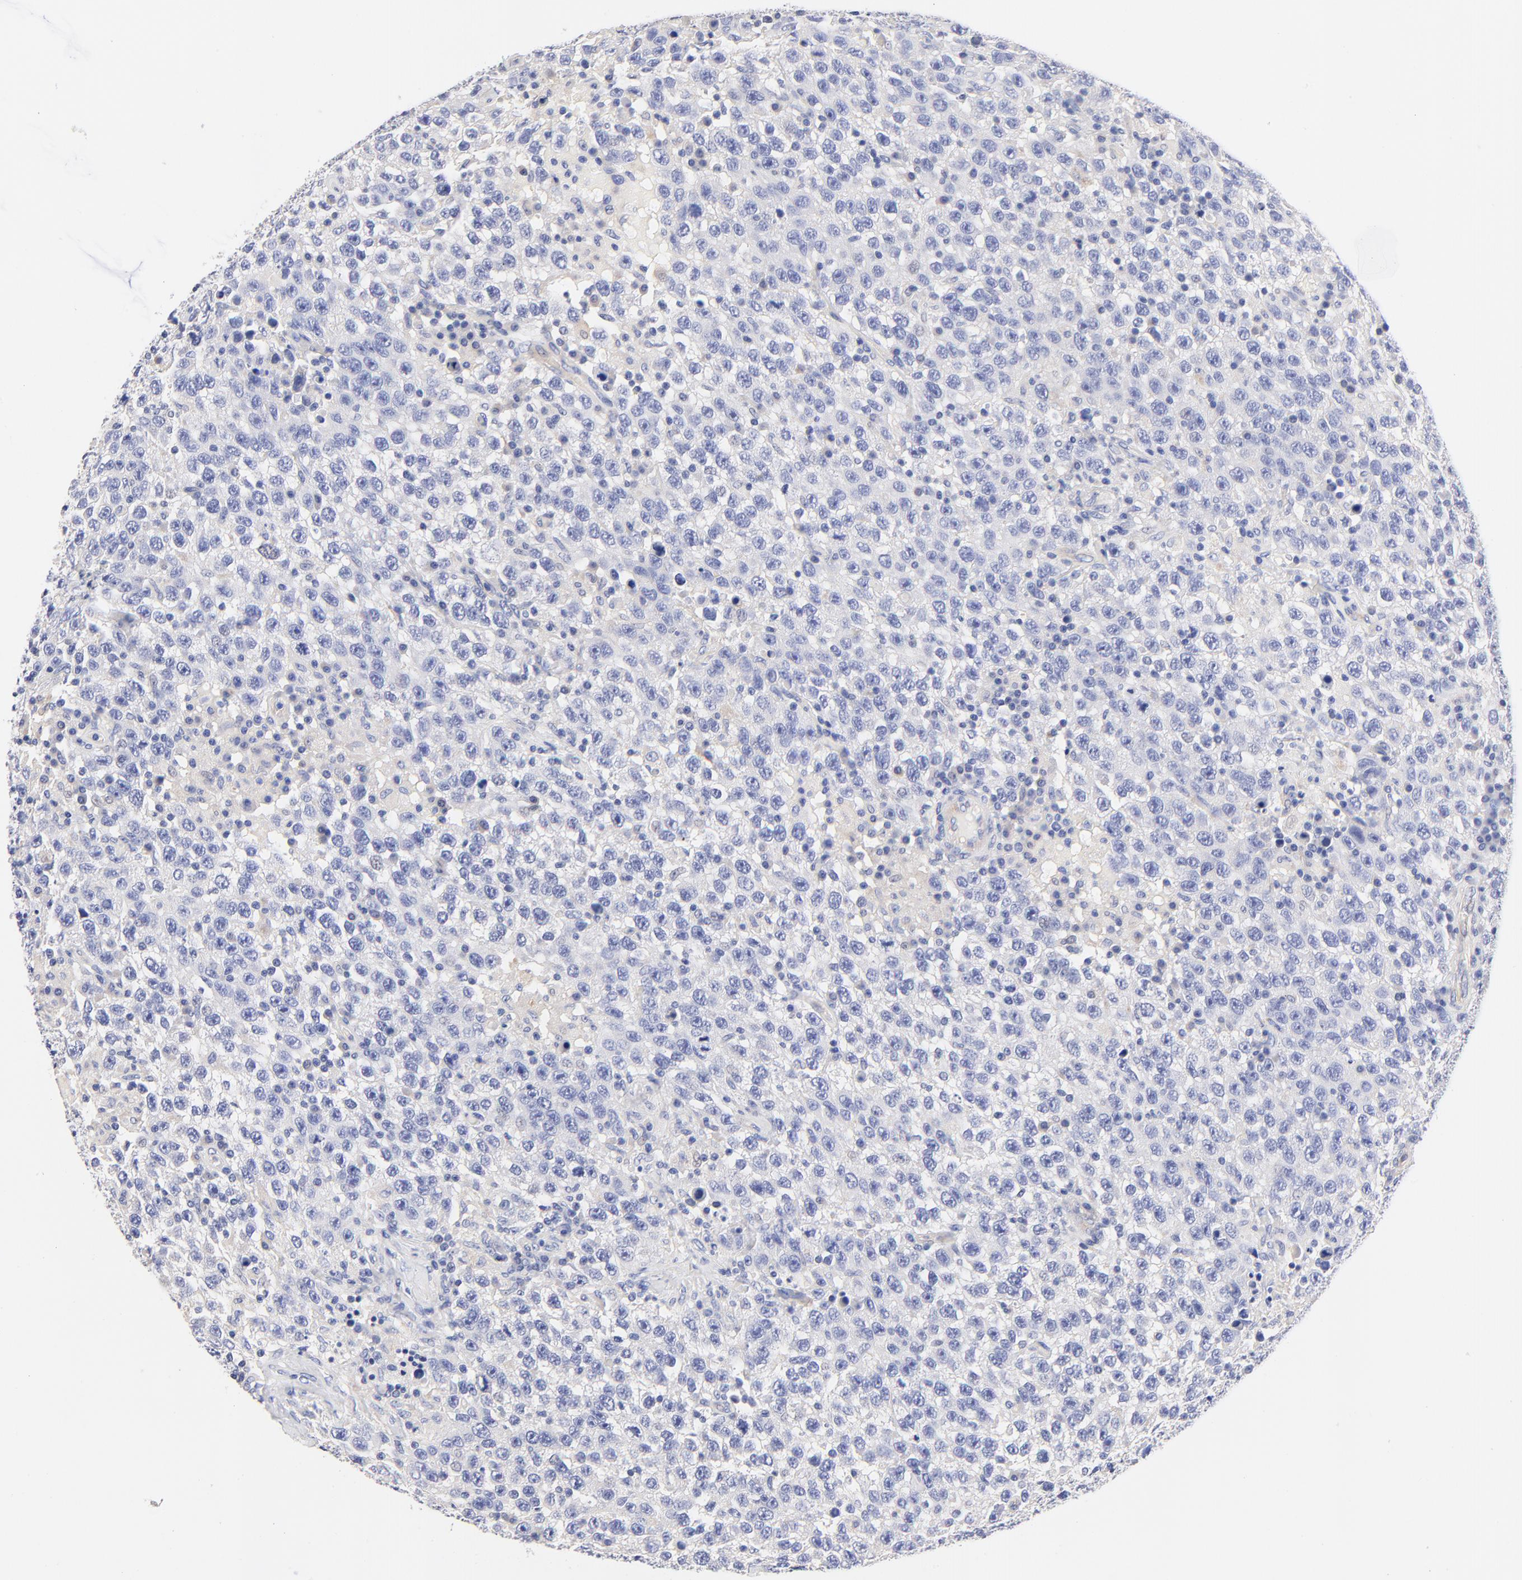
{"staining": {"intensity": "negative", "quantity": "none", "location": "none"}, "tissue": "testis cancer", "cell_type": "Tumor cells", "image_type": "cancer", "snomed": [{"axis": "morphology", "description": "Seminoma, NOS"}, {"axis": "topography", "description": "Testis"}], "caption": "There is no significant expression in tumor cells of seminoma (testis). (Immunohistochemistry, brightfield microscopy, high magnification).", "gene": "HS3ST1", "patient": {"sex": "male", "age": 41}}